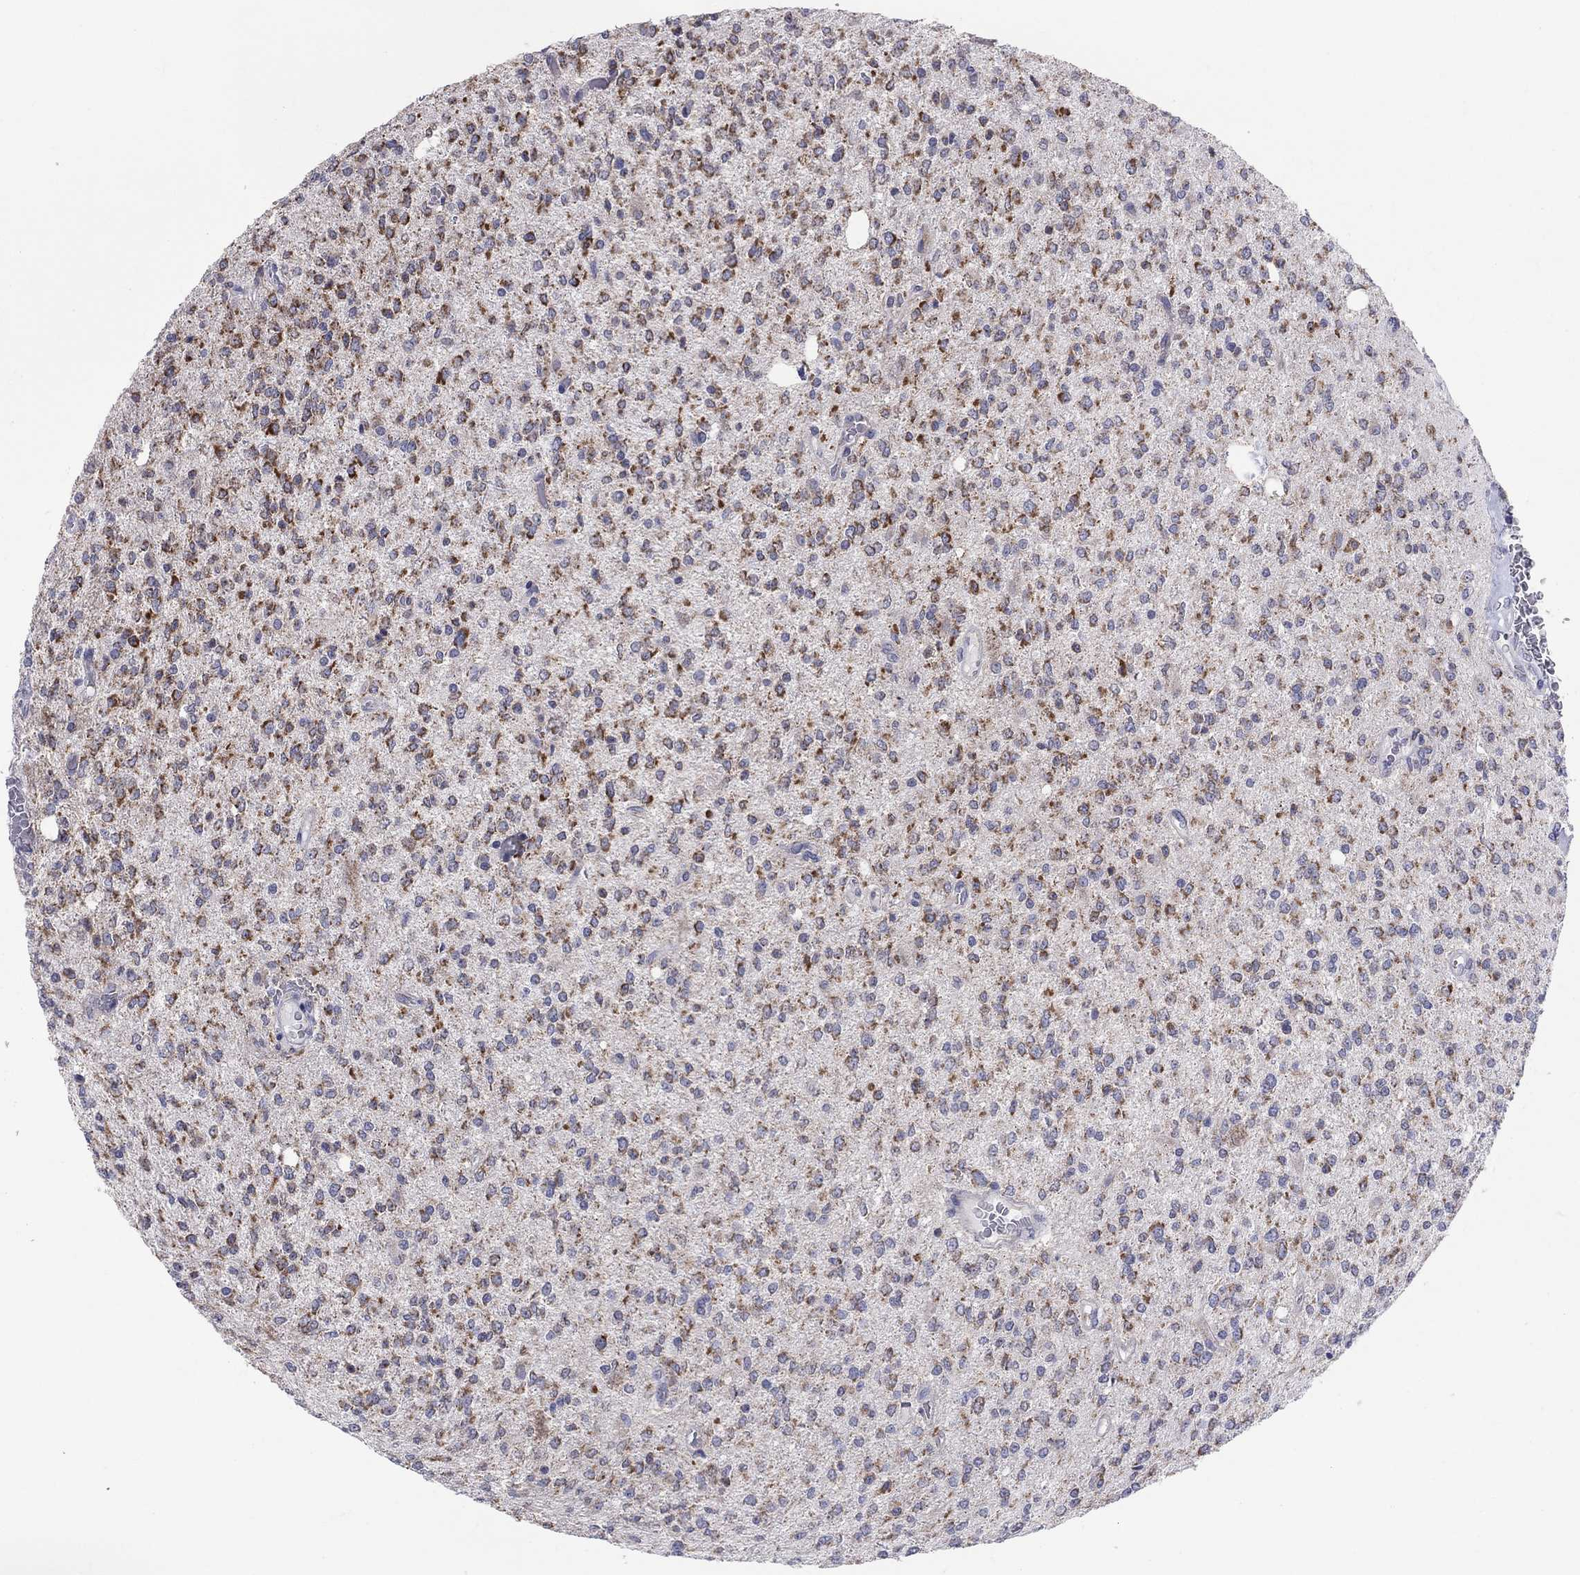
{"staining": {"intensity": "strong", "quantity": "25%-75%", "location": "cytoplasmic/membranous"}, "tissue": "glioma", "cell_type": "Tumor cells", "image_type": "cancer", "snomed": [{"axis": "morphology", "description": "Glioma, malignant, Low grade"}, {"axis": "topography", "description": "Brain"}], "caption": "Malignant glioma (low-grade) stained for a protein (brown) shows strong cytoplasmic/membranous positive positivity in about 25%-75% of tumor cells.", "gene": "KISS1R", "patient": {"sex": "male", "age": 67}}